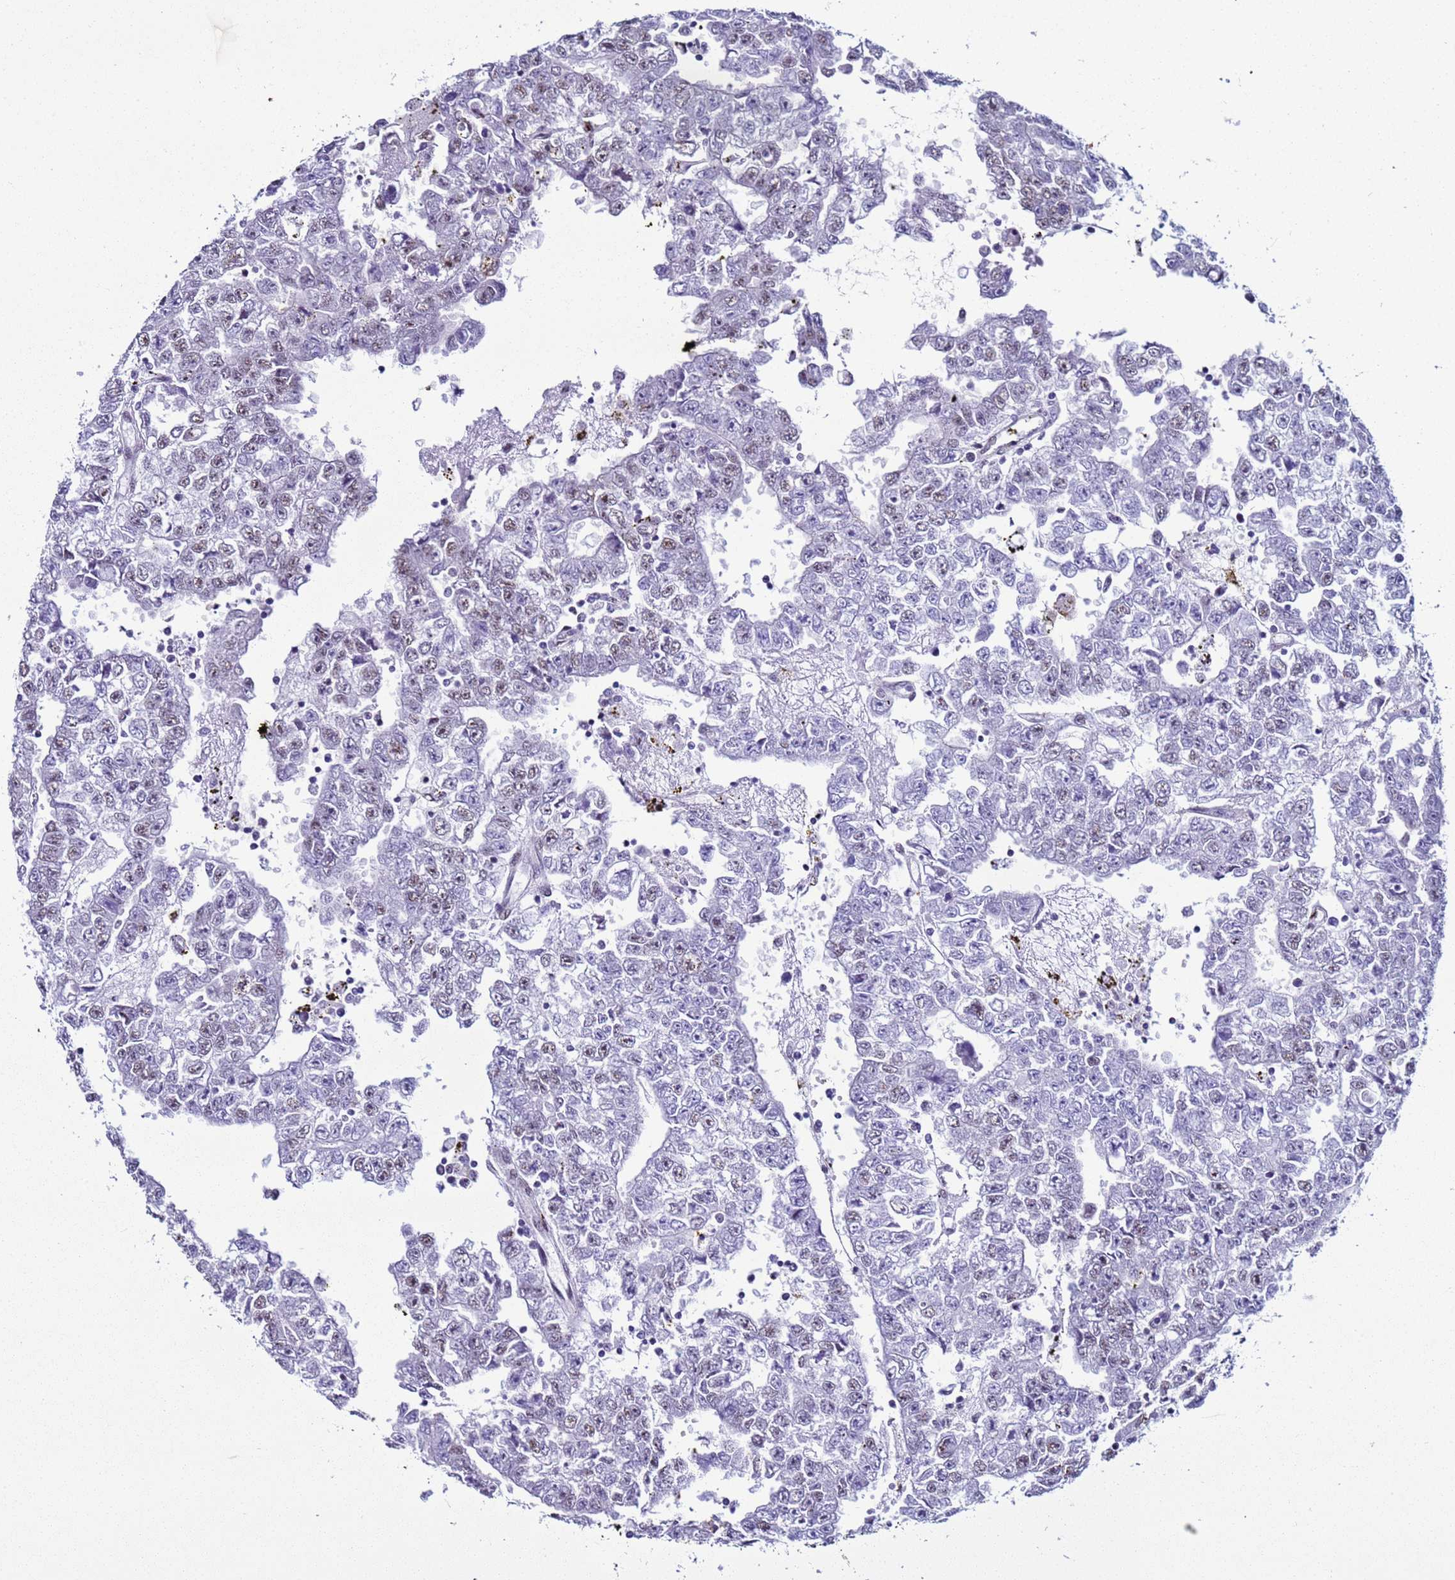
{"staining": {"intensity": "weak", "quantity": "<25%", "location": "nuclear"}, "tissue": "testis cancer", "cell_type": "Tumor cells", "image_type": "cancer", "snomed": [{"axis": "morphology", "description": "Carcinoma, Embryonal, NOS"}, {"axis": "topography", "description": "Testis"}], "caption": "This is a micrograph of immunohistochemistry staining of embryonal carcinoma (testis), which shows no staining in tumor cells. Nuclei are stained in blue.", "gene": "LRRC10B", "patient": {"sex": "male", "age": 25}}